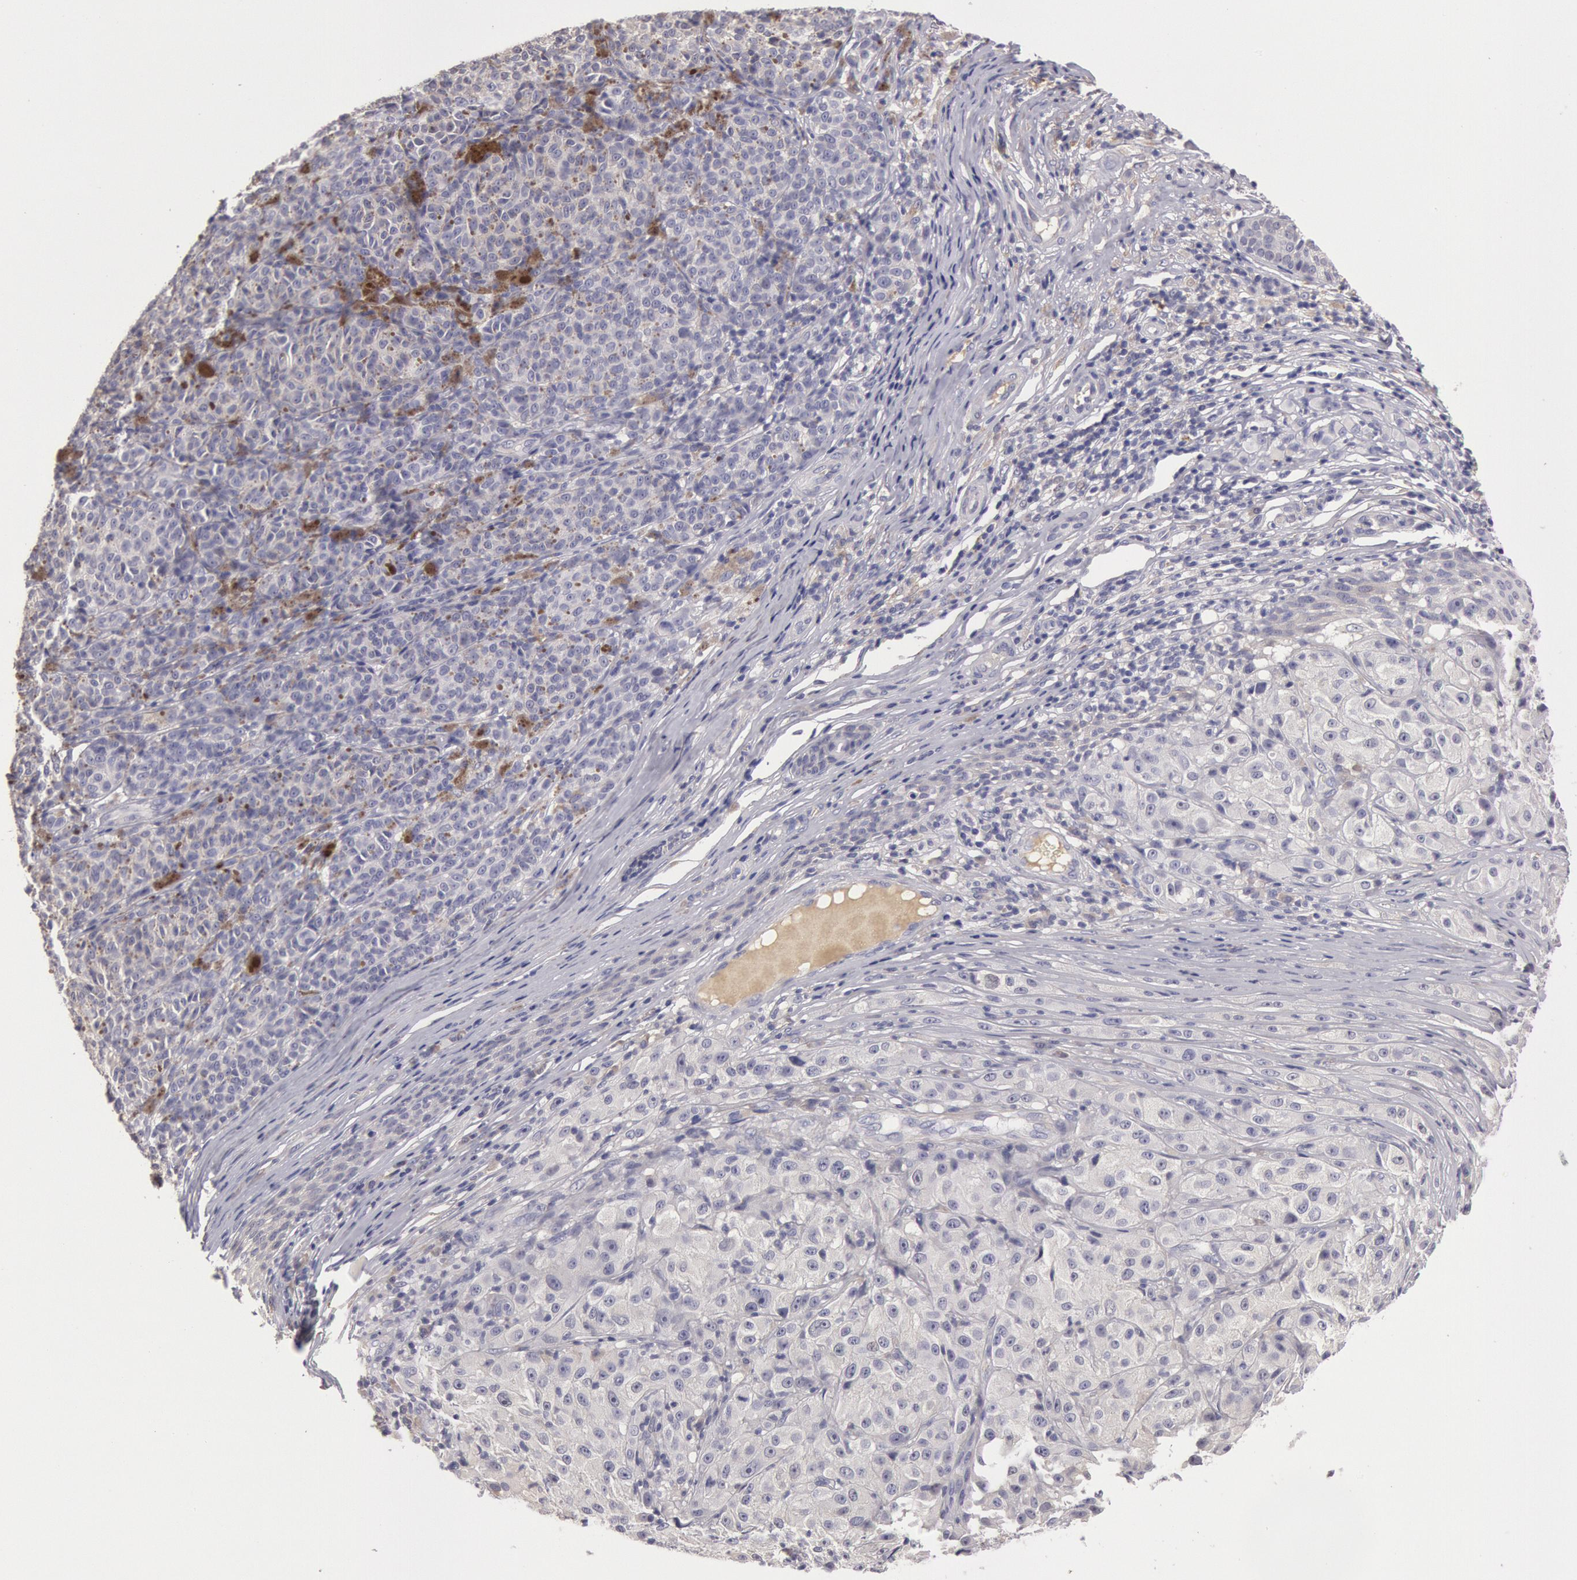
{"staining": {"intensity": "negative", "quantity": "none", "location": "none"}, "tissue": "melanoma", "cell_type": "Tumor cells", "image_type": "cancer", "snomed": [{"axis": "morphology", "description": "Malignant melanoma, NOS"}, {"axis": "topography", "description": "Skin"}], "caption": "Histopathology image shows no protein expression in tumor cells of melanoma tissue. (DAB immunohistochemistry (IHC) visualized using brightfield microscopy, high magnification).", "gene": "C1R", "patient": {"sex": "male", "age": 56}}